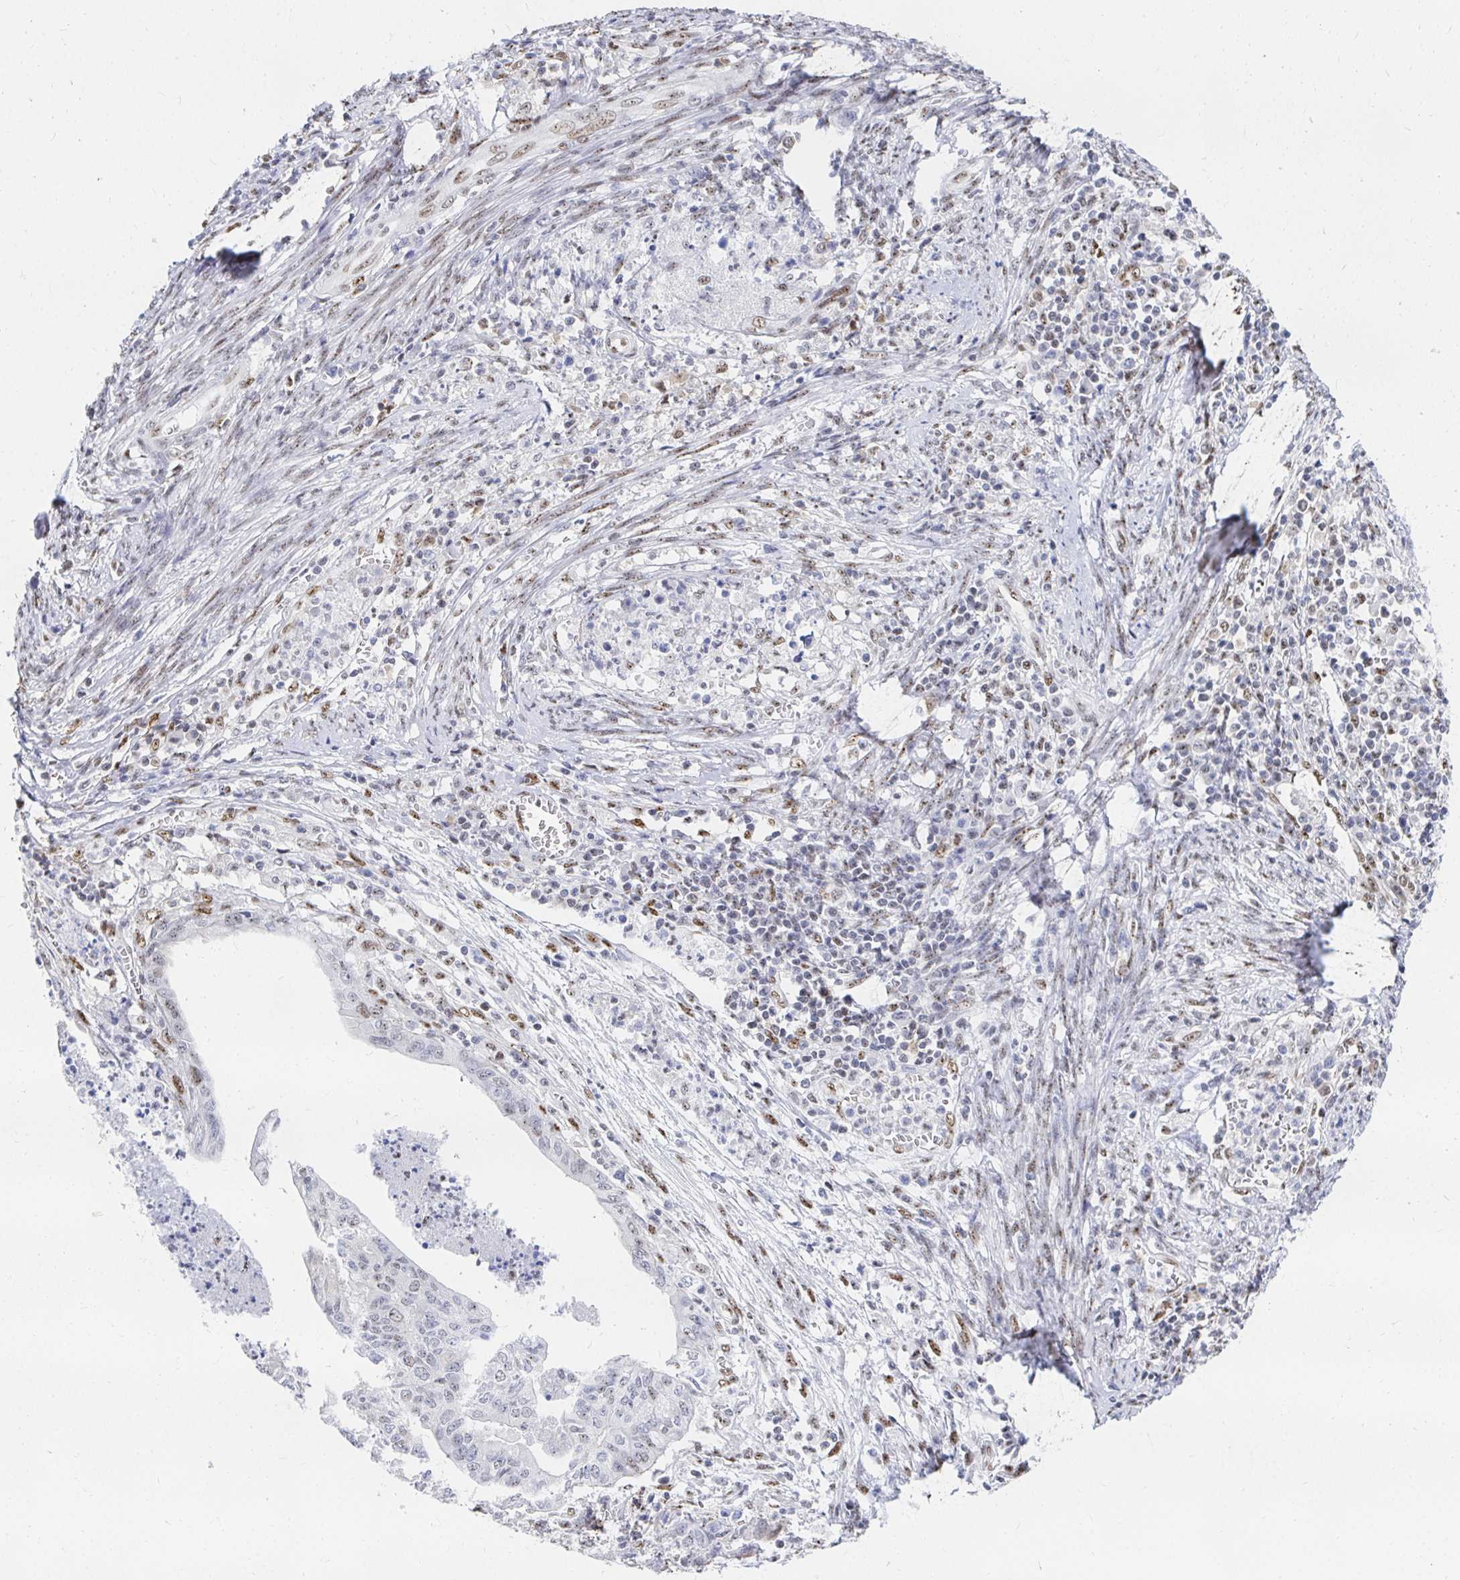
{"staining": {"intensity": "moderate", "quantity": "<25%", "location": "nuclear"}, "tissue": "endometrial cancer", "cell_type": "Tumor cells", "image_type": "cancer", "snomed": [{"axis": "morphology", "description": "Adenocarcinoma, NOS"}, {"axis": "topography", "description": "Endometrium"}], "caption": "Protein staining of endometrial adenocarcinoma tissue shows moderate nuclear expression in approximately <25% of tumor cells.", "gene": "CLIC3", "patient": {"sex": "female", "age": 65}}